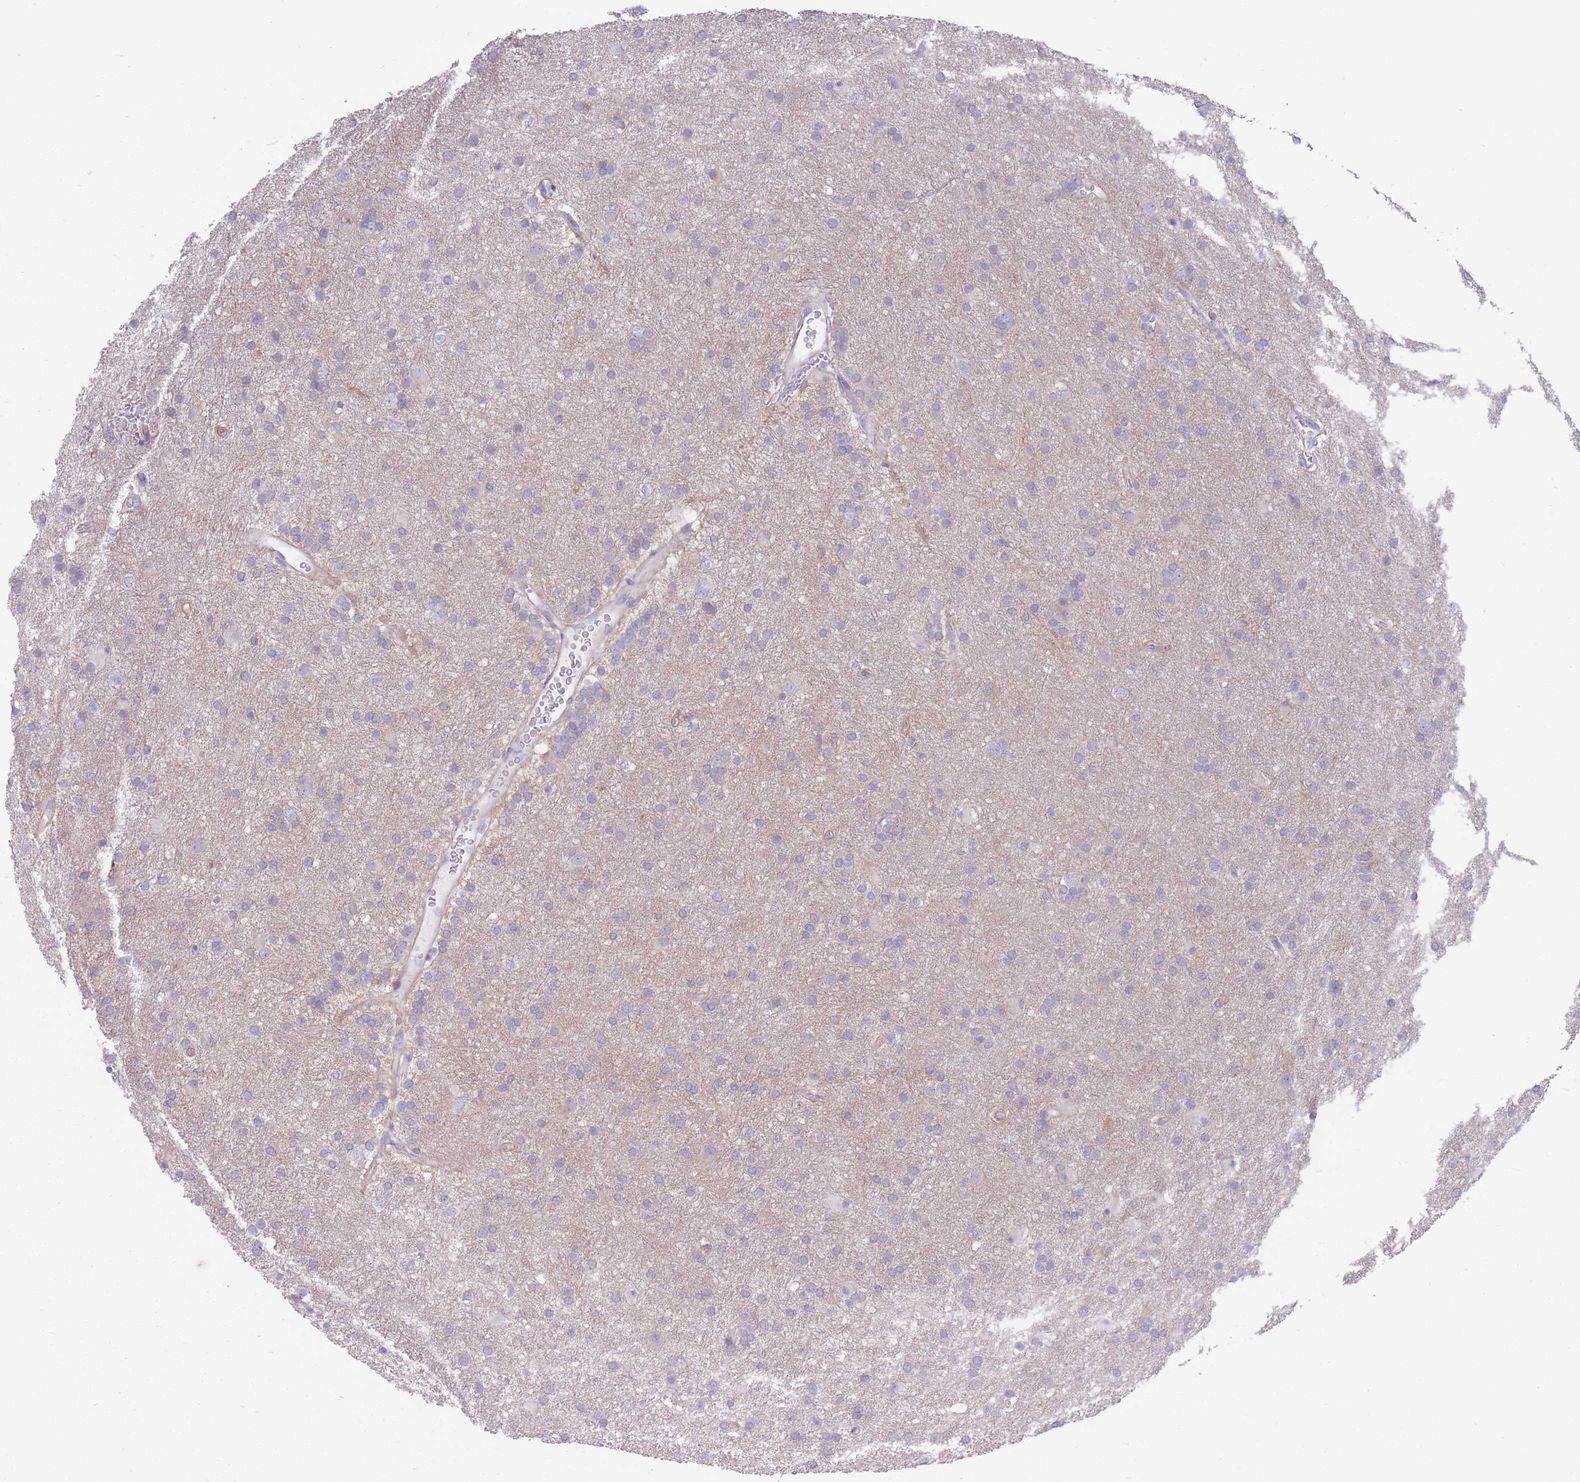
{"staining": {"intensity": "negative", "quantity": "none", "location": "none"}, "tissue": "glioma", "cell_type": "Tumor cells", "image_type": "cancer", "snomed": [{"axis": "morphology", "description": "Glioma, malignant, High grade"}, {"axis": "topography", "description": "Brain"}], "caption": "DAB (3,3'-diaminobenzidine) immunohistochemical staining of glioma displays no significant staining in tumor cells.", "gene": "PLPP1", "patient": {"sex": "female", "age": 50}}